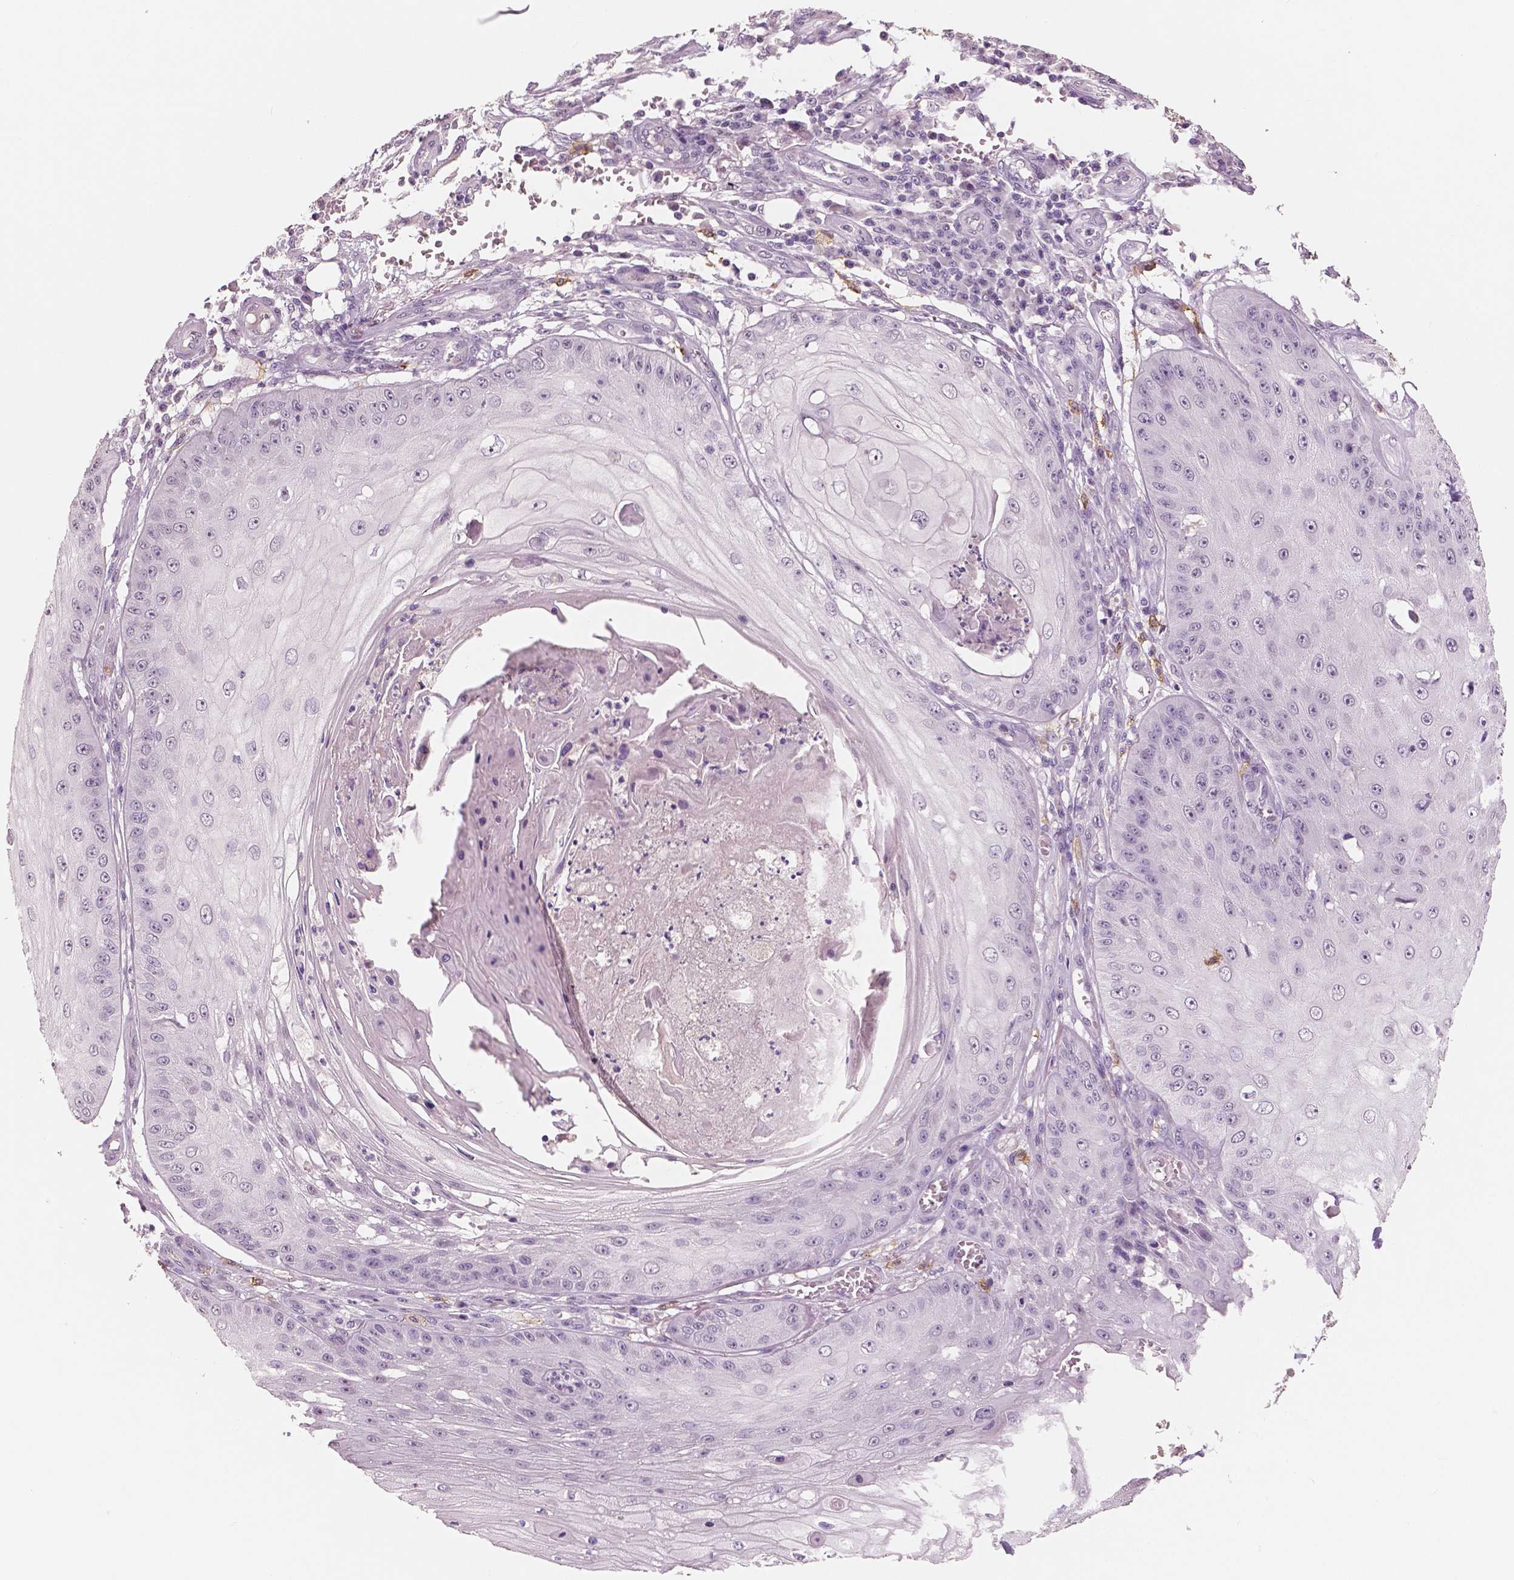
{"staining": {"intensity": "negative", "quantity": "none", "location": "none"}, "tissue": "skin cancer", "cell_type": "Tumor cells", "image_type": "cancer", "snomed": [{"axis": "morphology", "description": "Squamous cell carcinoma, NOS"}, {"axis": "topography", "description": "Skin"}], "caption": "IHC image of squamous cell carcinoma (skin) stained for a protein (brown), which reveals no expression in tumor cells.", "gene": "KIT", "patient": {"sex": "male", "age": 70}}